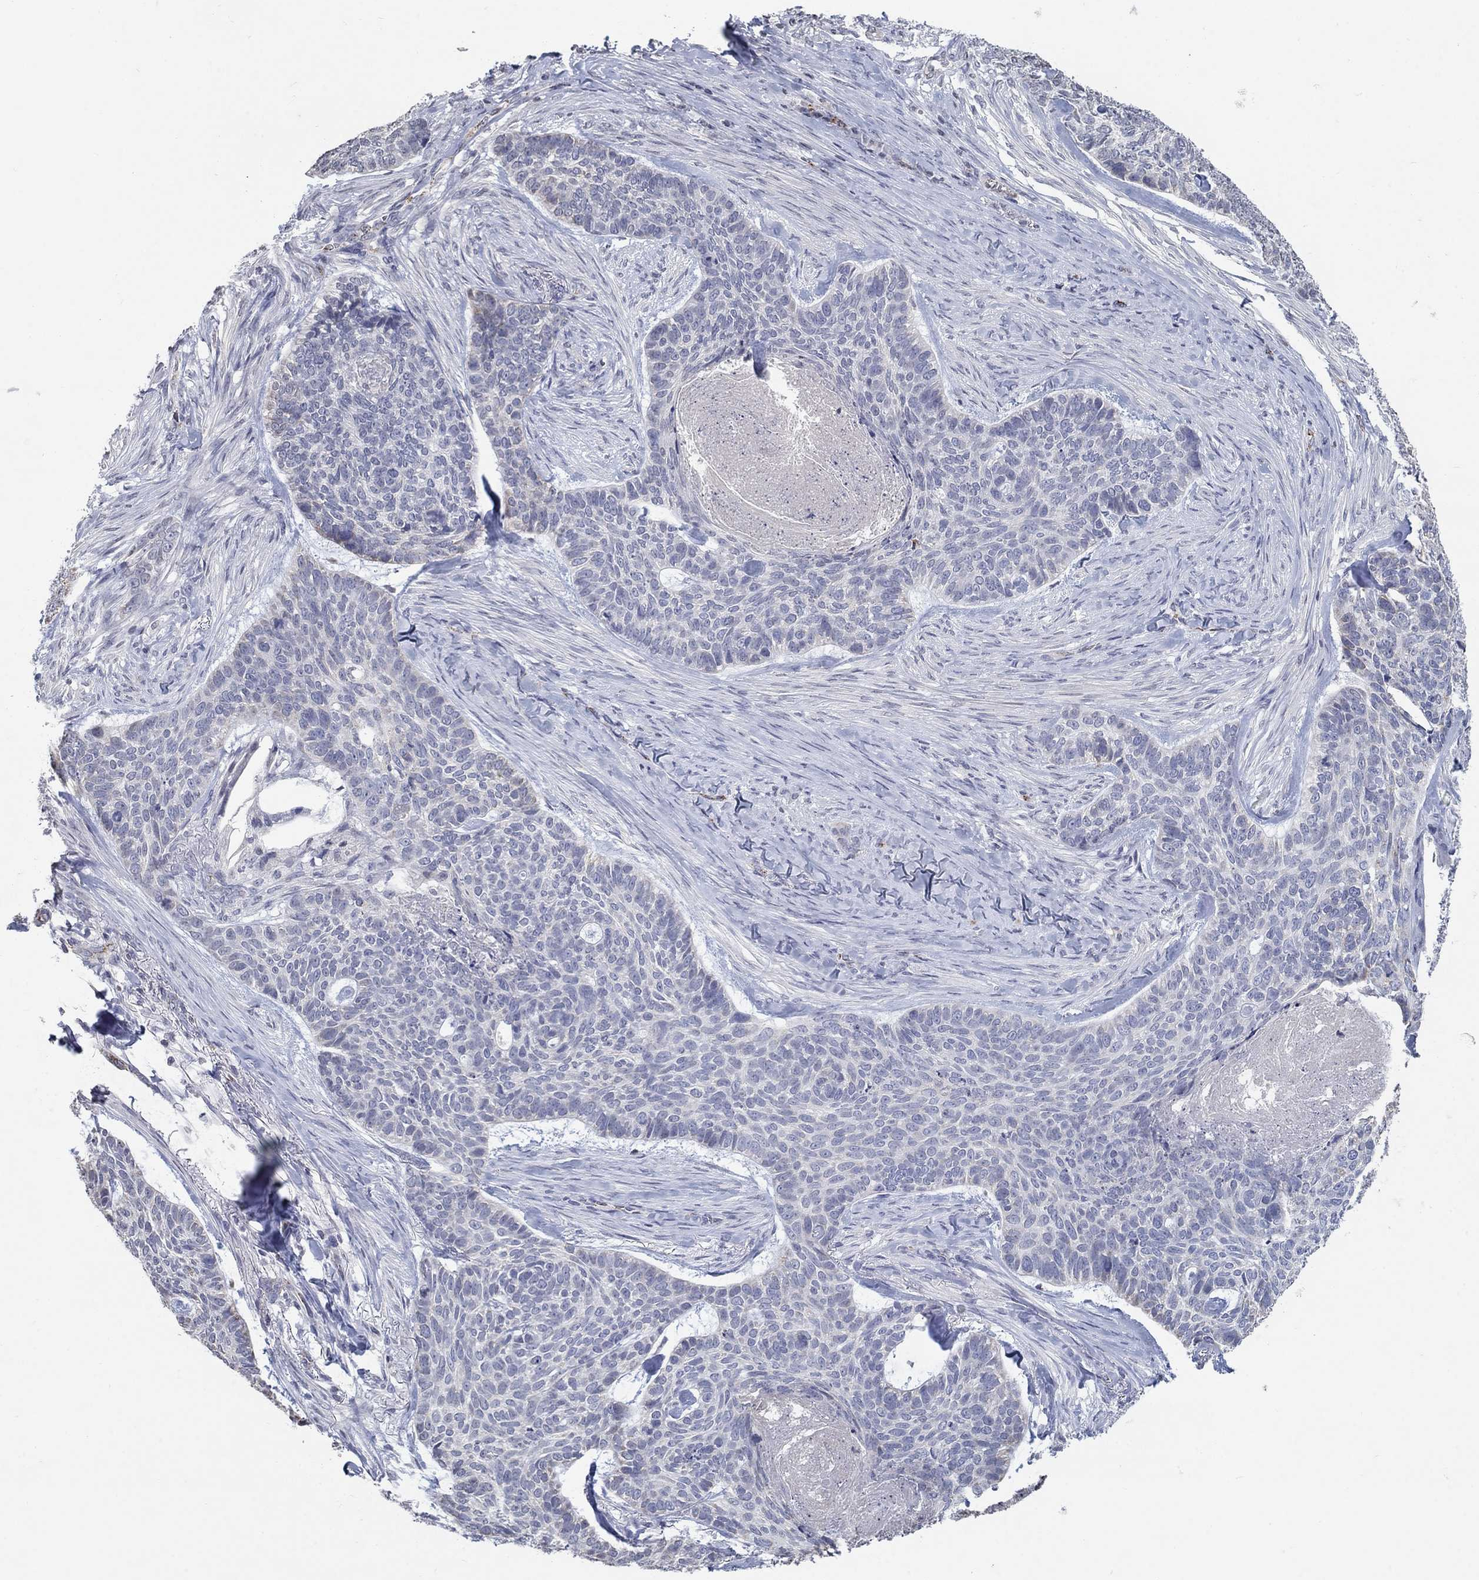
{"staining": {"intensity": "negative", "quantity": "none", "location": "none"}, "tissue": "skin cancer", "cell_type": "Tumor cells", "image_type": "cancer", "snomed": [{"axis": "morphology", "description": "Basal cell carcinoma"}, {"axis": "topography", "description": "Skin"}], "caption": "Immunohistochemical staining of basal cell carcinoma (skin) reveals no significant staining in tumor cells.", "gene": "TINAG", "patient": {"sex": "female", "age": 69}}